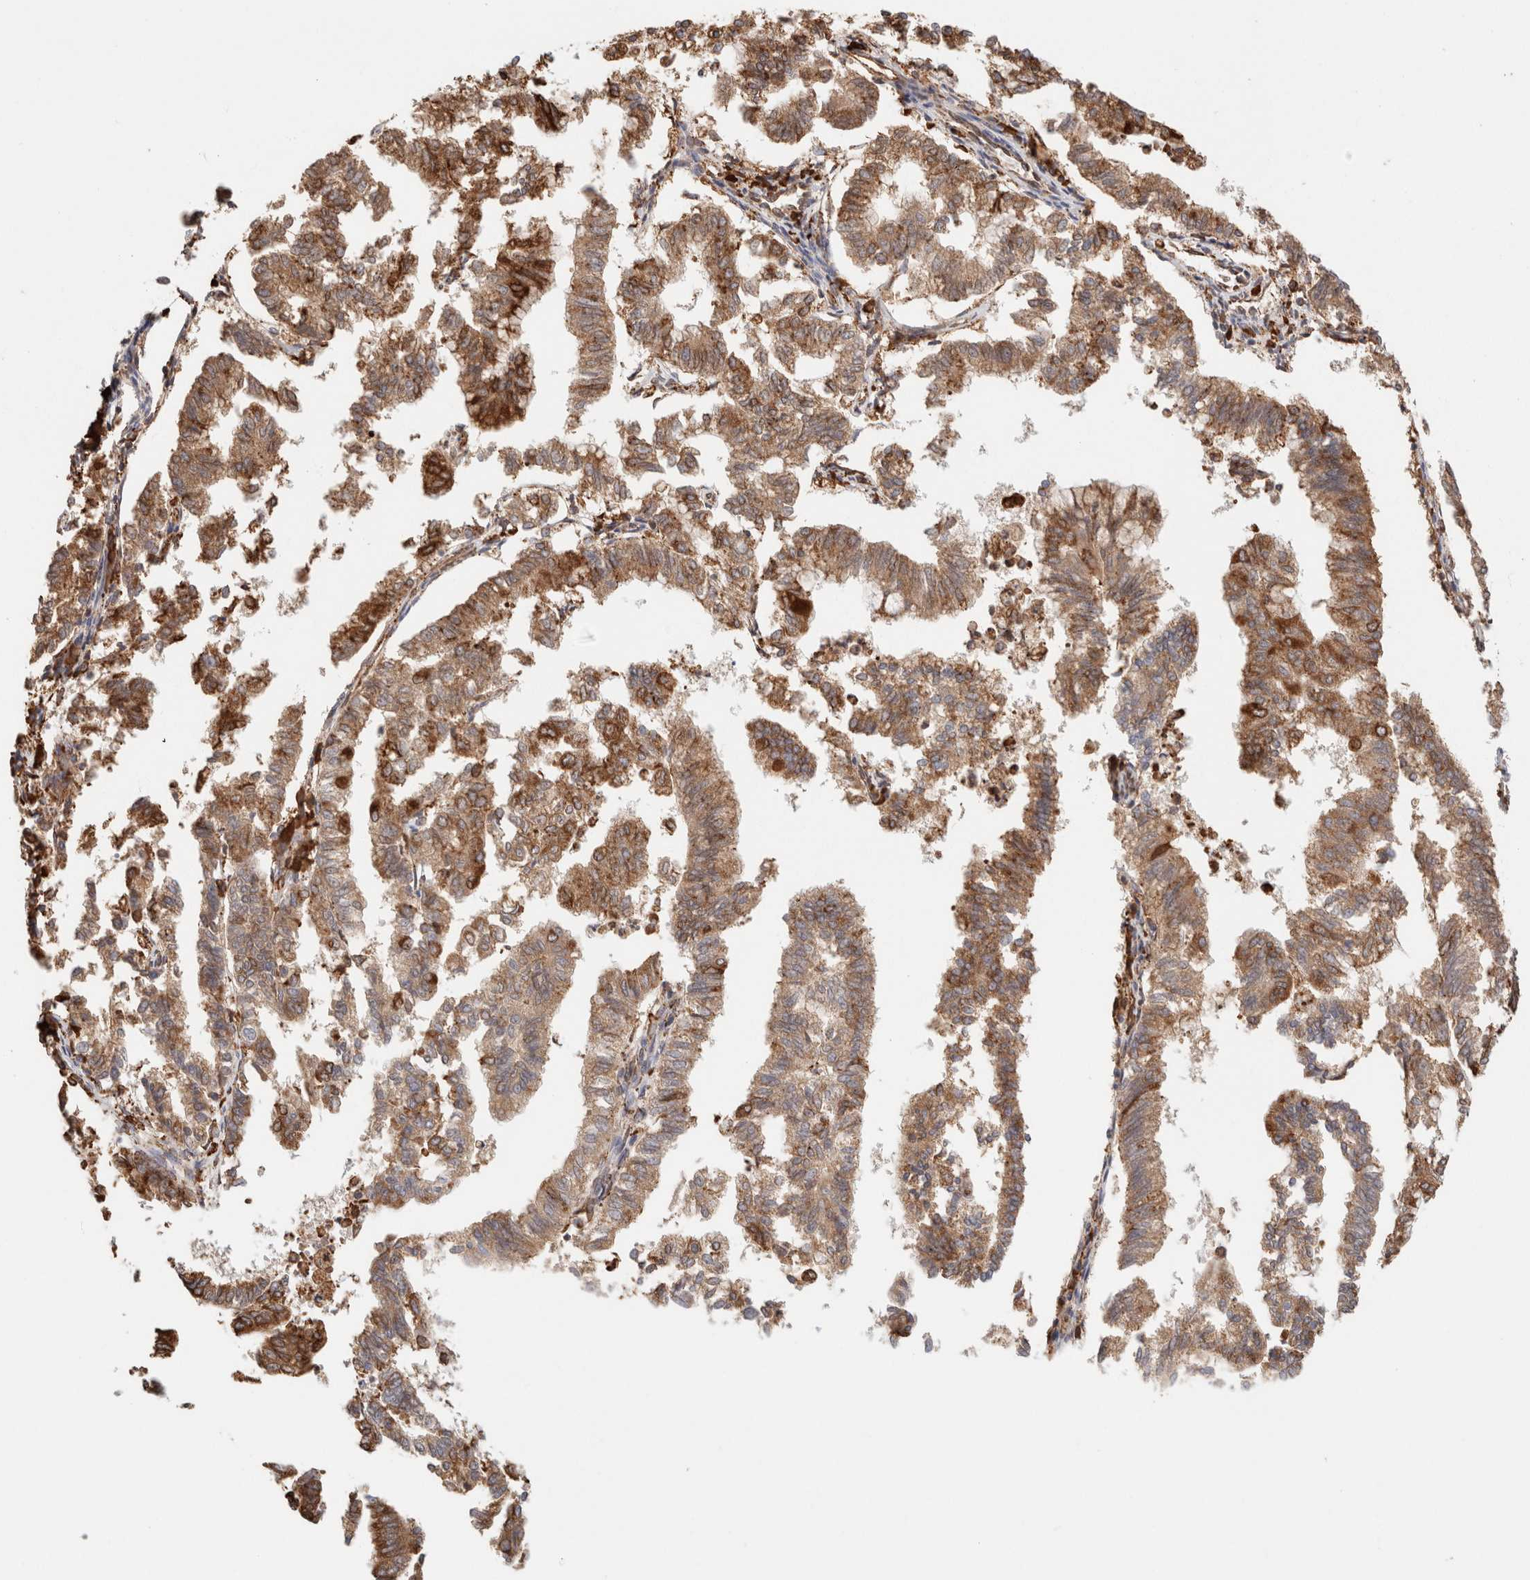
{"staining": {"intensity": "moderate", "quantity": ">75%", "location": "cytoplasmic/membranous"}, "tissue": "endometrial cancer", "cell_type": "Tumor cells", "image_type": "cancer", "snomed": [{"axis": "morphology", "description": "Necrosis, NOS"}, {"axis": "morphology", "description": "Adenocarcinoma, NOS"}, {"axis": "topography", "description": "Endometrium"}], "caption": "Approximately >75% of tumor cells in adenocarcinoma (endometrial) reveal moderate cytoplasmic/membranous protein staining as visualized by brown immunohistochemical staining.", "gene": "FER", "patient": {"sex": "female", "age": 79}}